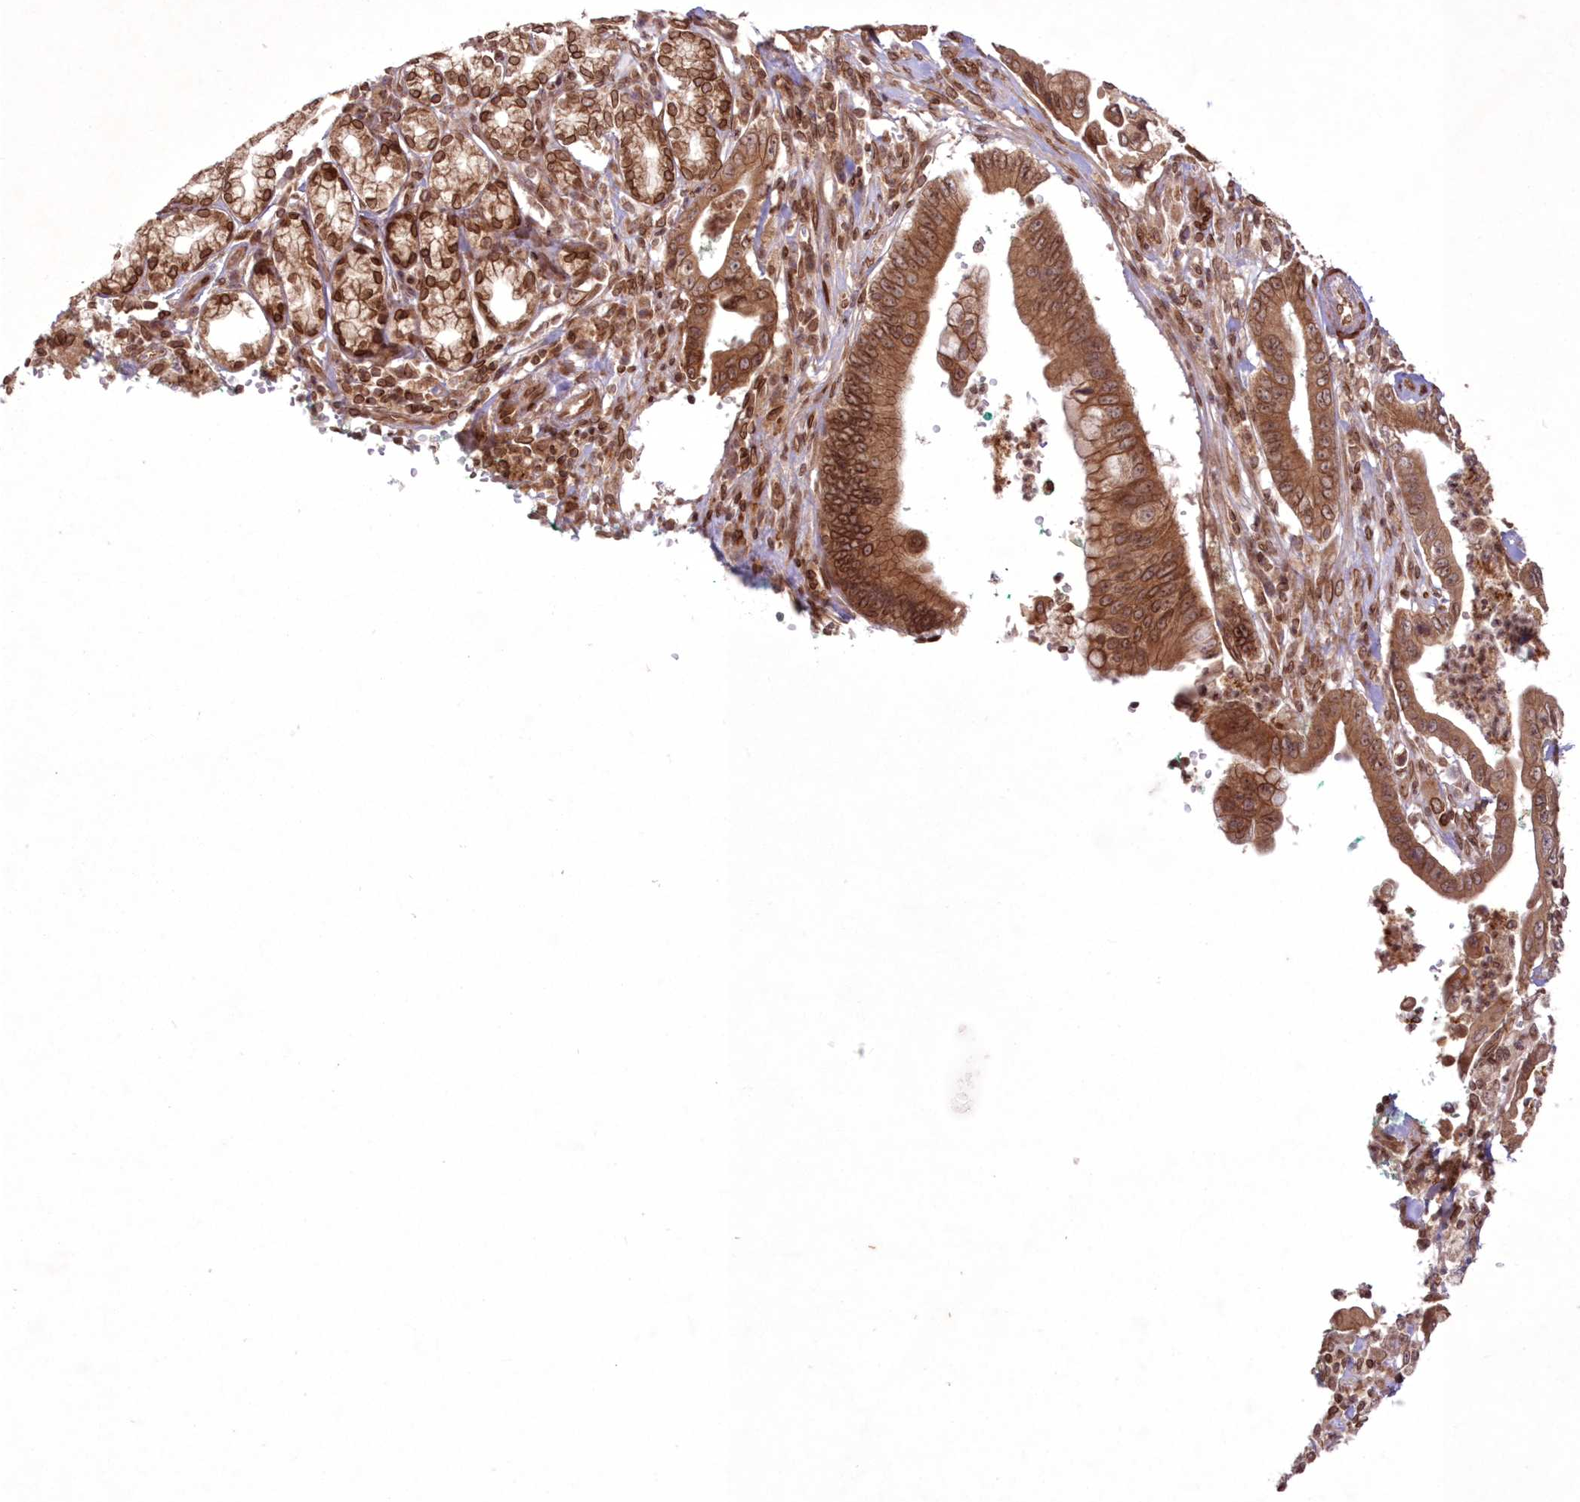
{"staining": {"intensity": "moderate", "quantity": ">75%", "location": "cytoplasmic/membranous,nuclear"}, "tissue": "pancreatic cancer", "cell_type": "Tumor cells", "image_type": "cancer", "snomed": [{"axis": "morphology", "description": "Adenocarcinoma, NOS"}, {"axis": "topography", "description": "Pancreas"}], "caption": "This micrograph demonstrates pancreatic cancer (adenocarcinoma) stained with IHC to label a protein in brown. The cytoplasmic/membranous and nuclear of tumor cells show moderate positivity for the protein. Nuclei are counter-stained blue.", "gene": "DNAJC27", "patient": {"sex": "male", "age": 78}}